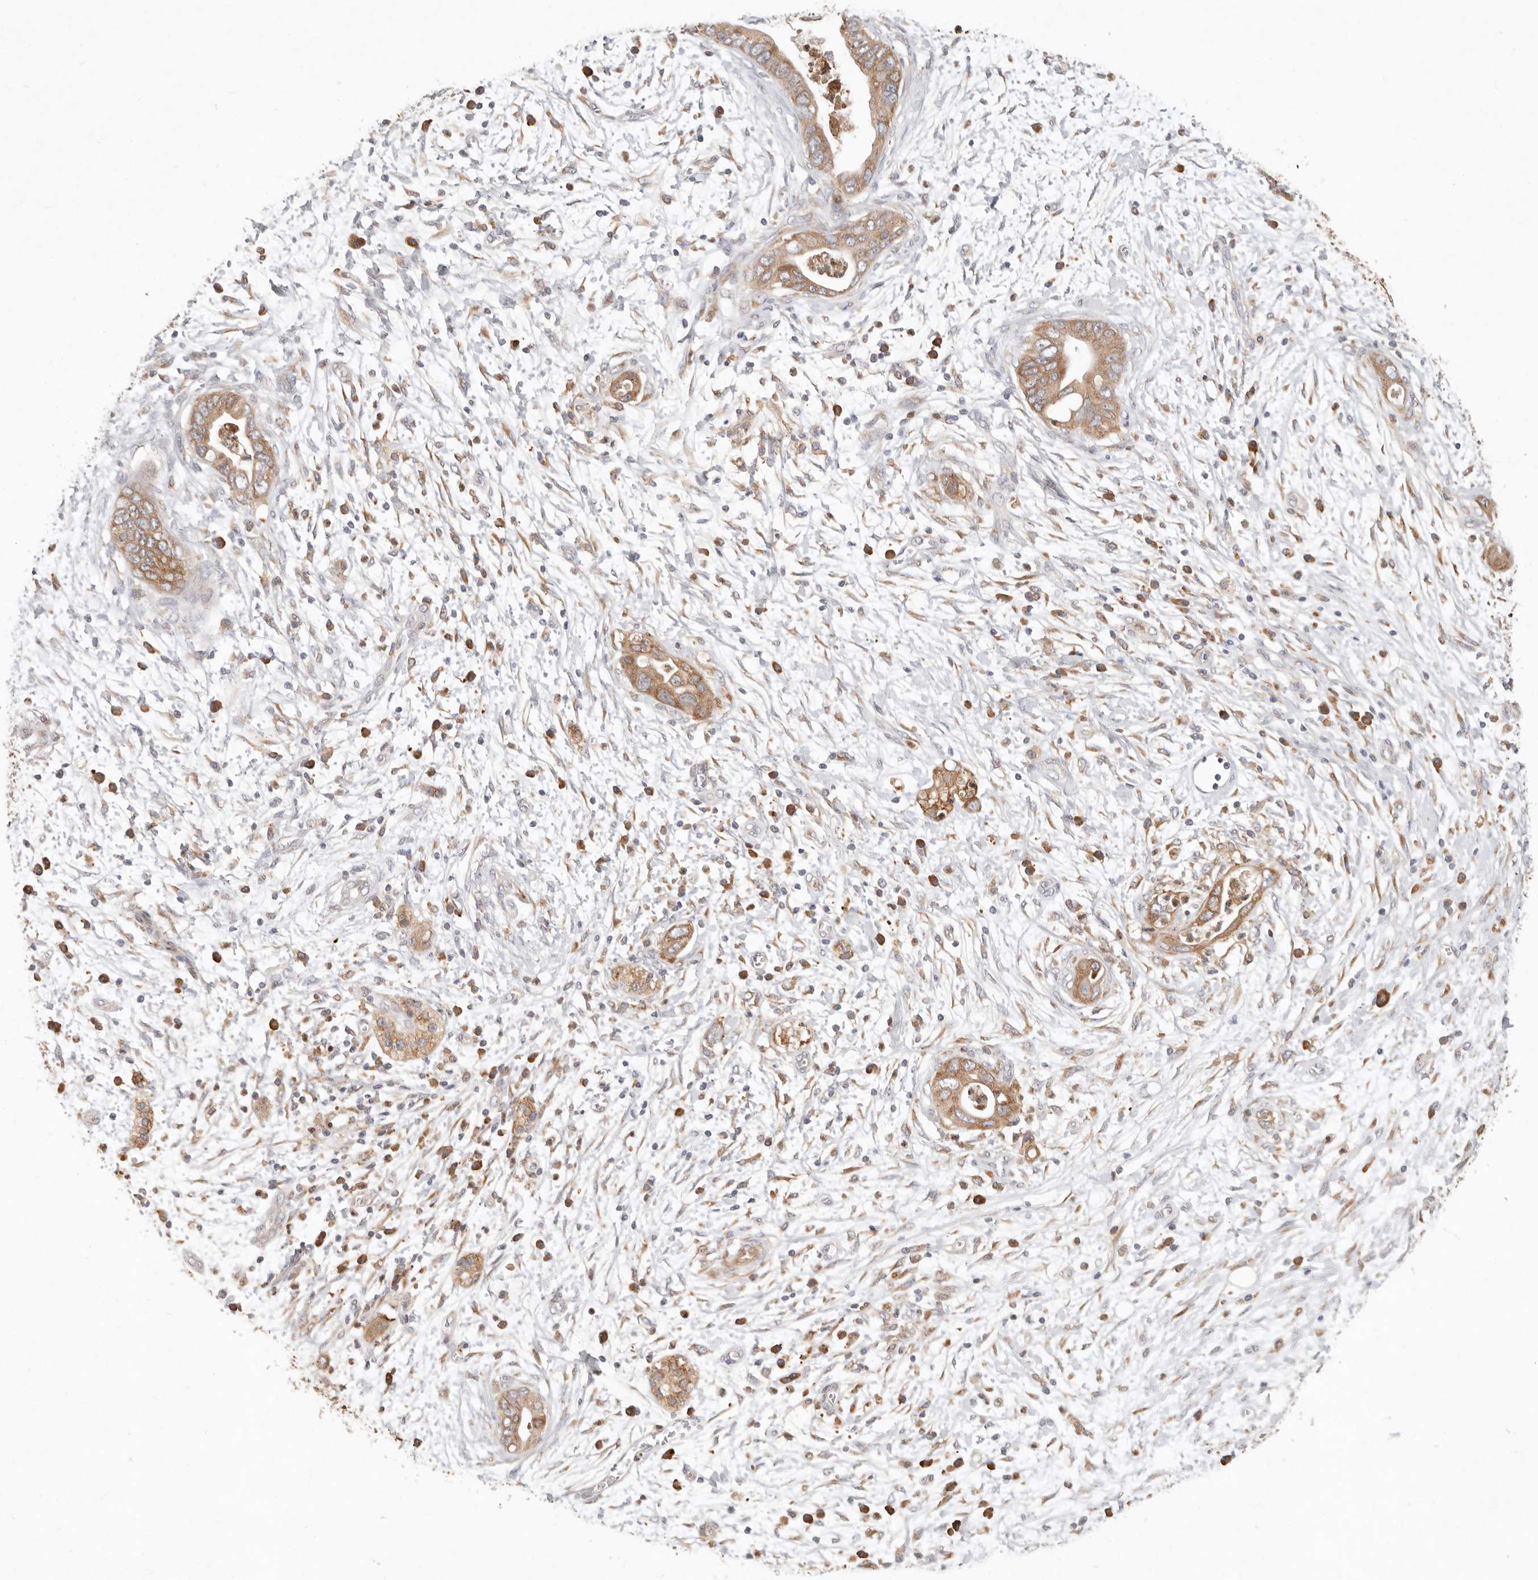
{"staining": {"intensity": "moderate", "quantity": ">75%", "location": "cytoplasmic/membranous"}, "tissue": "pancreatic cancer", "cell_type": "Tumor cells", "image_type": "cancer", "snomed": [{"axis": "morphology", "description": "Adenocarcinoma, NOS"}, {"axis": "topography", "description": "Pancreas"}], "caption": "Tumor cells show moderate cytoplasmic/membranous staining in approximately >75% of cells in pancreatic adenocarcinoma.", "gene": "ARHGEF10L", "patient": {"sex": "male", "age": 75}}